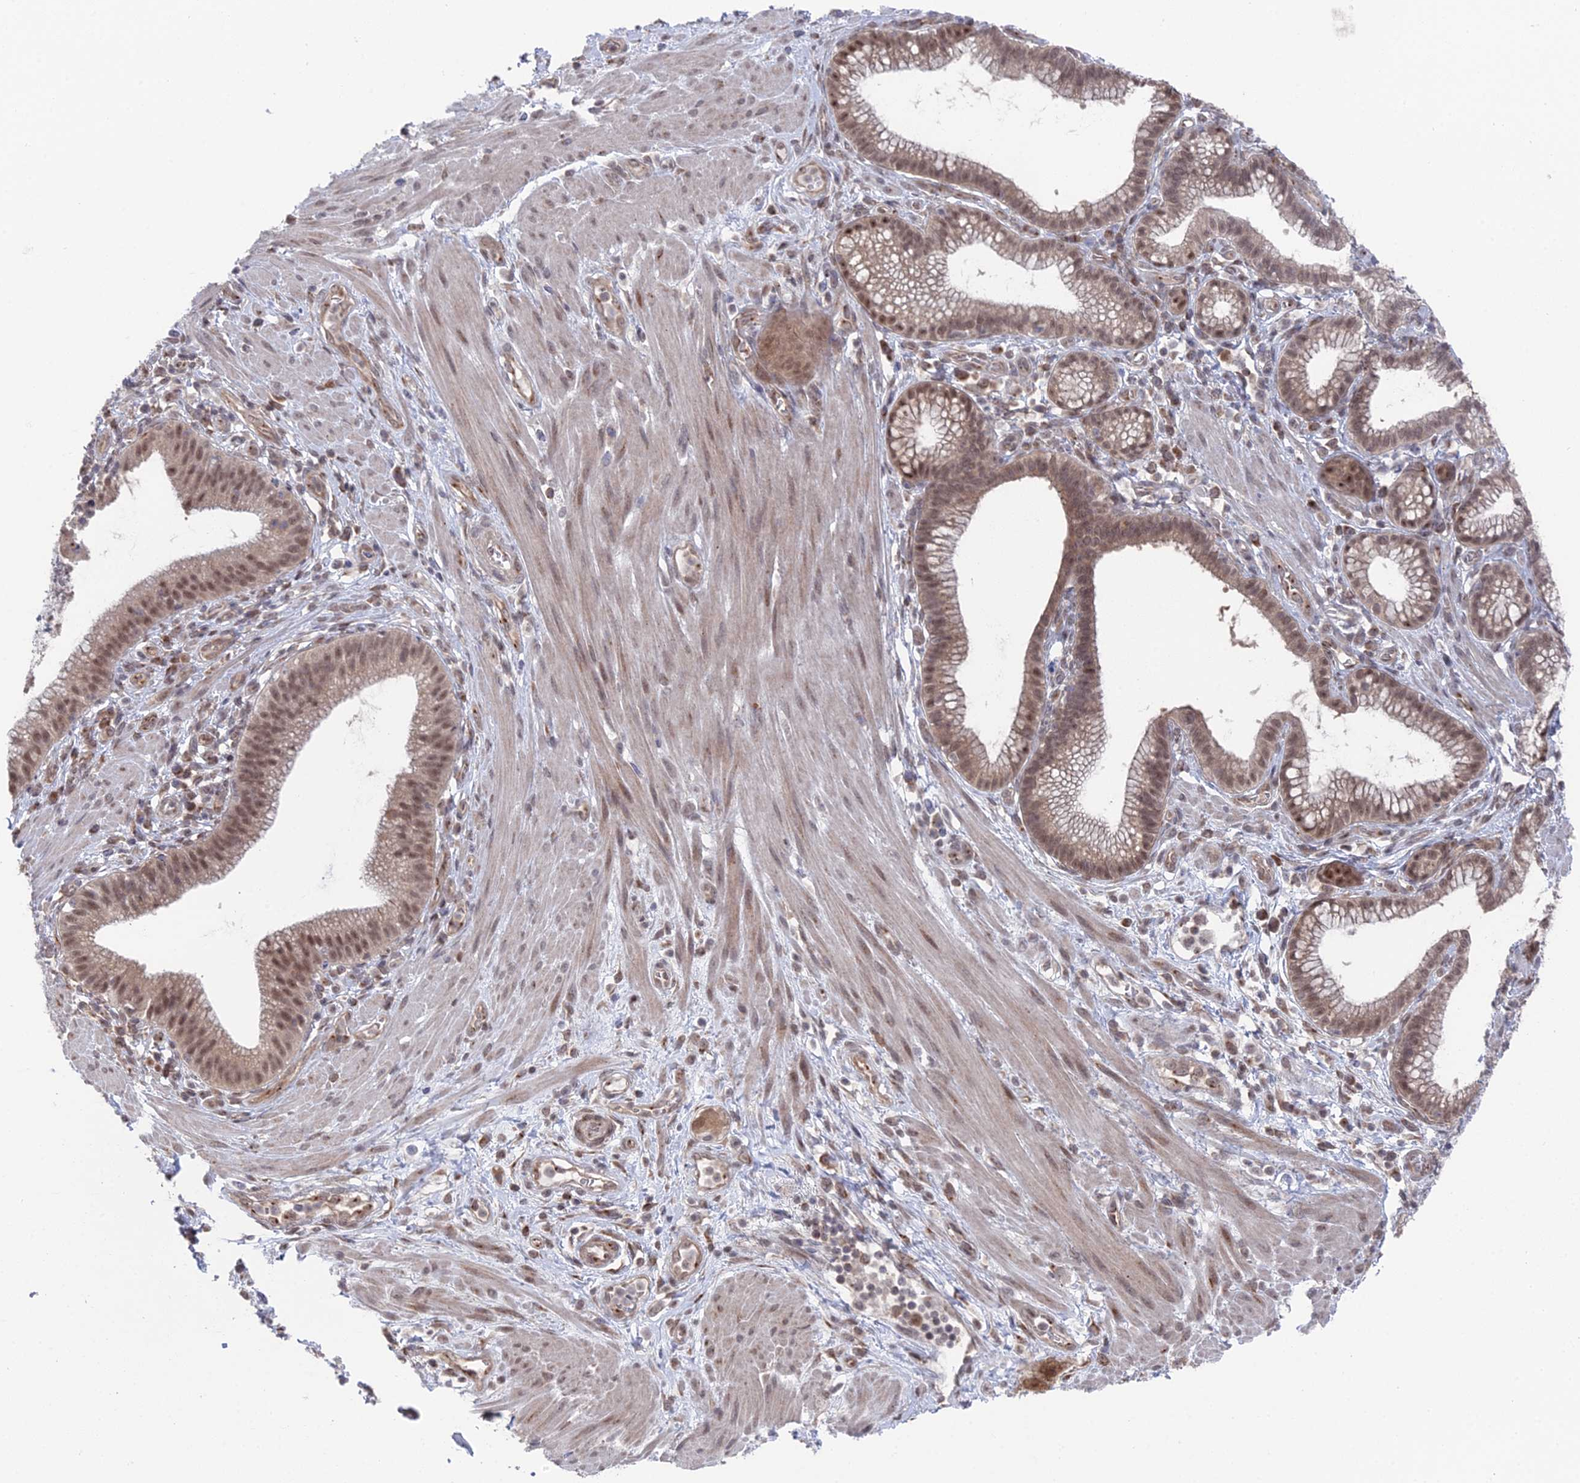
{"staining": {"intensity": "moderate", "quantity": ">75%", "location": "cytoplasmic/membranous,nuclear"}, "tissue": "pancreatic cancer", "cell_type": "Tumor cells", "image_type": "cancer", "snomed": [{"axis": "morphology", "description": "Adenocarcinoma, NOS"}, {"axis": "topography", "description": "Pancreas"}], "caption": "The photomicrograph demonstrates immunohistochemical staining of pancreatic cancer. There is moderate cytoplasmic/membranous and nuclear expression is present in about >75% of tumor cells.", "gene": "FHIP2A", "patient": {"sex": "male", "age": 72}}